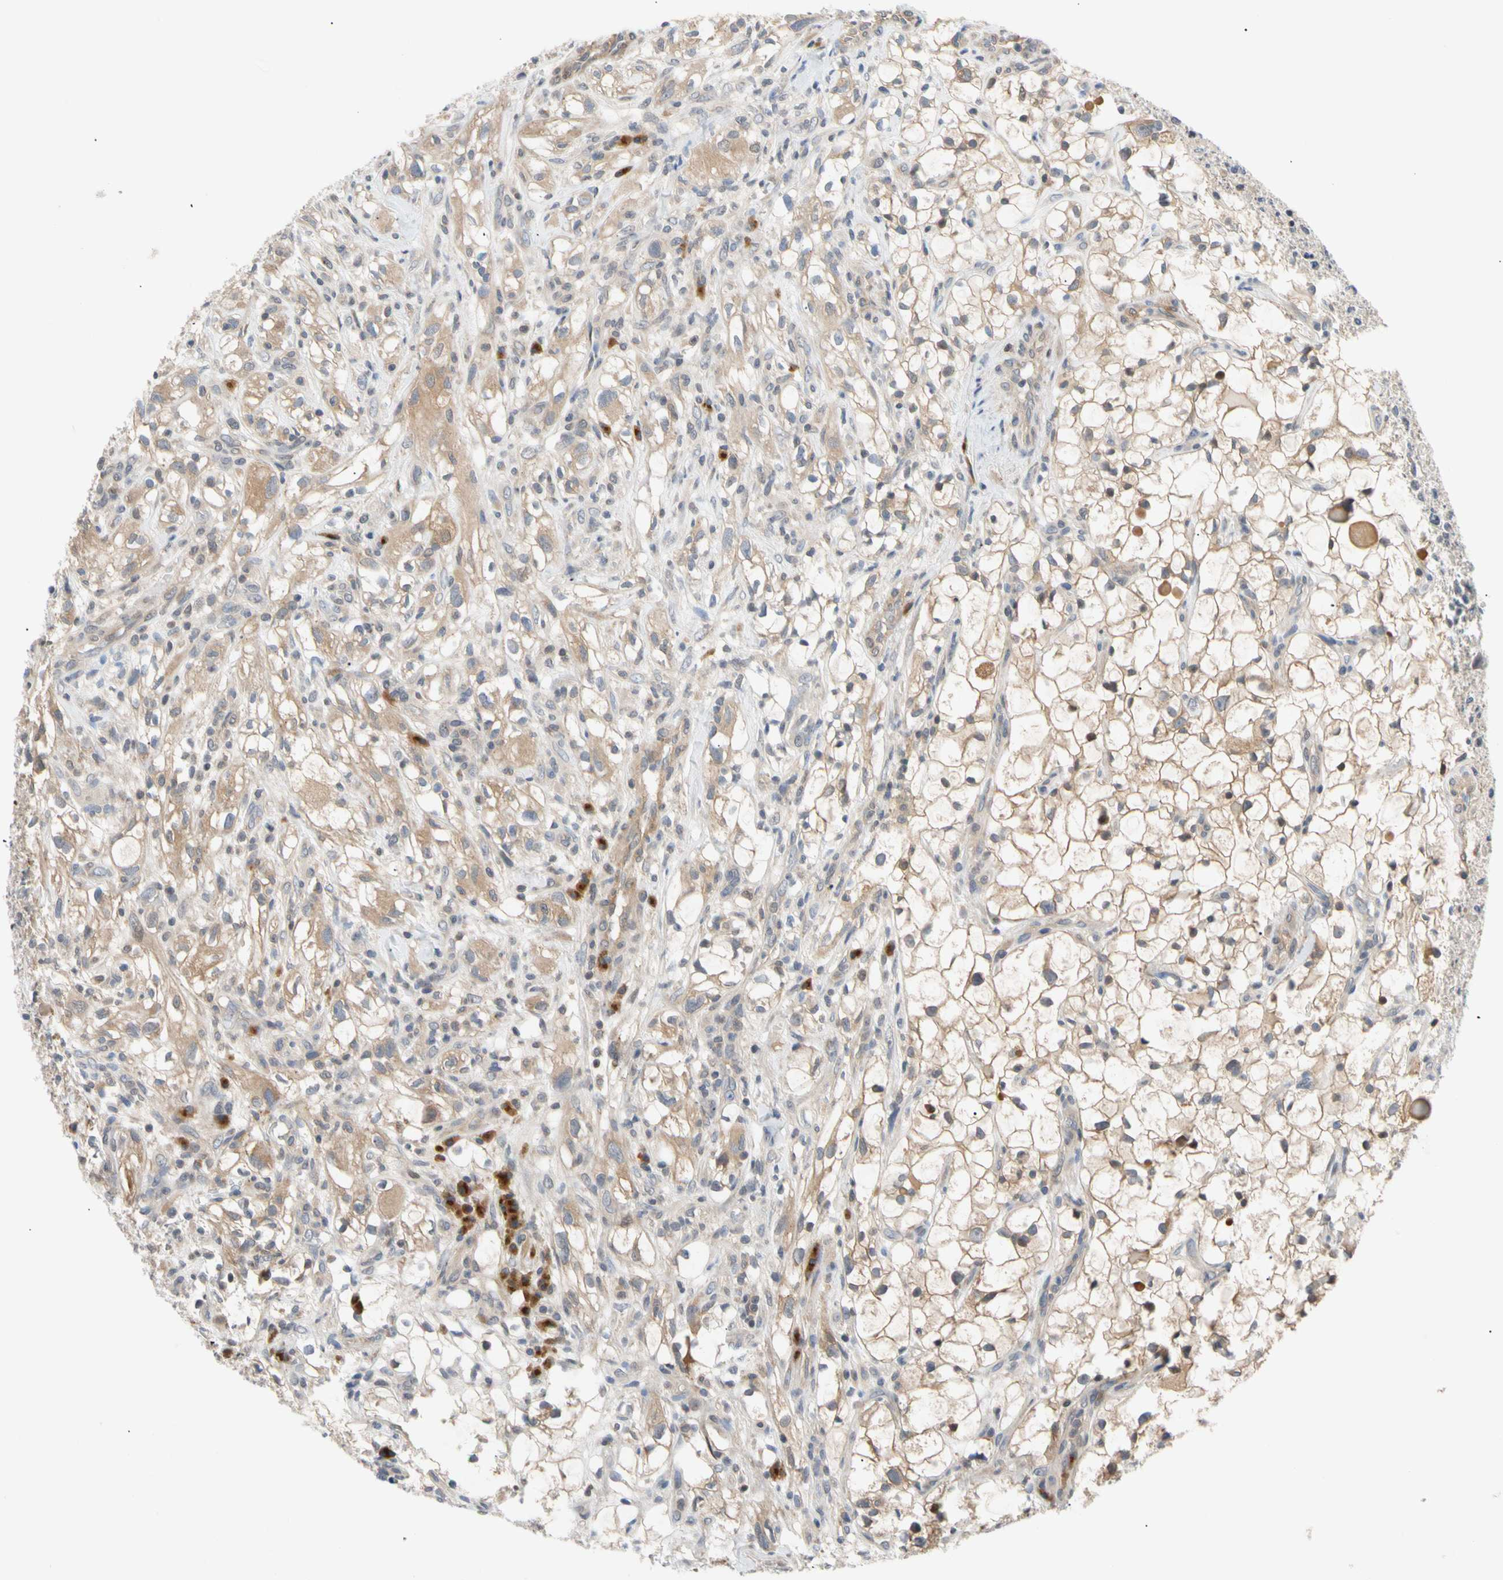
{"staining": {"intensity": "weak", "quantity": "25%-75%", "location": "cytoplasmic/membranous"}, "tissue": "renal cancer", "cell_type": "Tumor cells", "image_type": "cancer", "snomed": [{"axis": "morphology", "description": "Adenocarcinoma, NOS"}, {"axis": "topography", "description": "Kidney"}], "caption": "IHC histopathology image of human renal cancer stained for a protein (brown), which displays low levels of weak cytoplasmic/membranous positivity in about 25%-75% of tumor cells.", "gene": "SEC23B", "patient": {"sex": "female", "age": 60}}